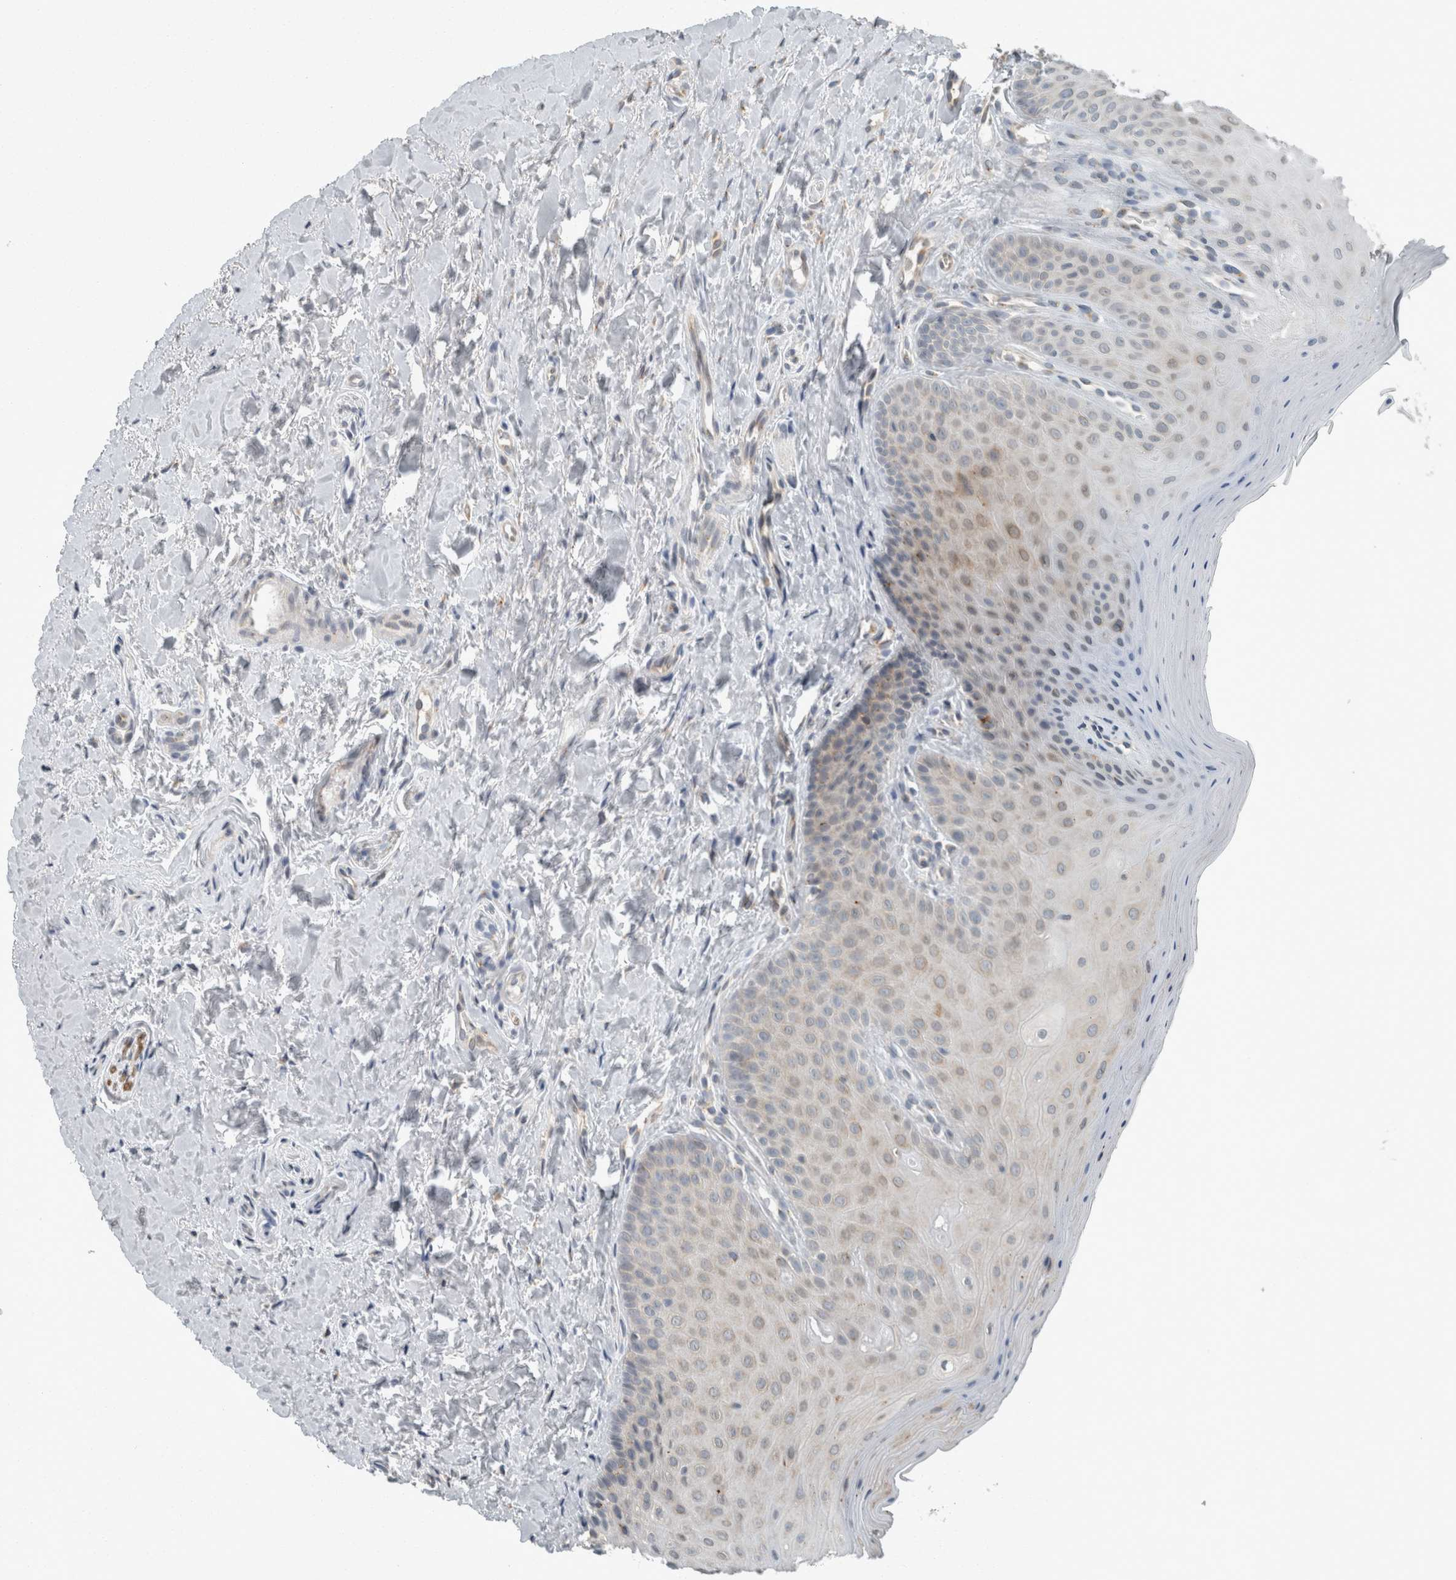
{"staining": {"intensity": "weak", "quantity": "<25%", "location": "cytoplasmic/membranous"}, "tissue": "oral mucosa", "cell_type": "Squamous epithelial cells", "image_type": "normal", "snomed": [{"axis": "morphology", "description": "Normal tissue, NOS"}, {"axis": "topography", "description": "Oral tissue"}], "caption": "Protein analysis of benign oral mucosa reveals no significant expression in squamous epithelial cells.", "gene": "KIF1C", "patient": {"sex": "female", "age": 31}}